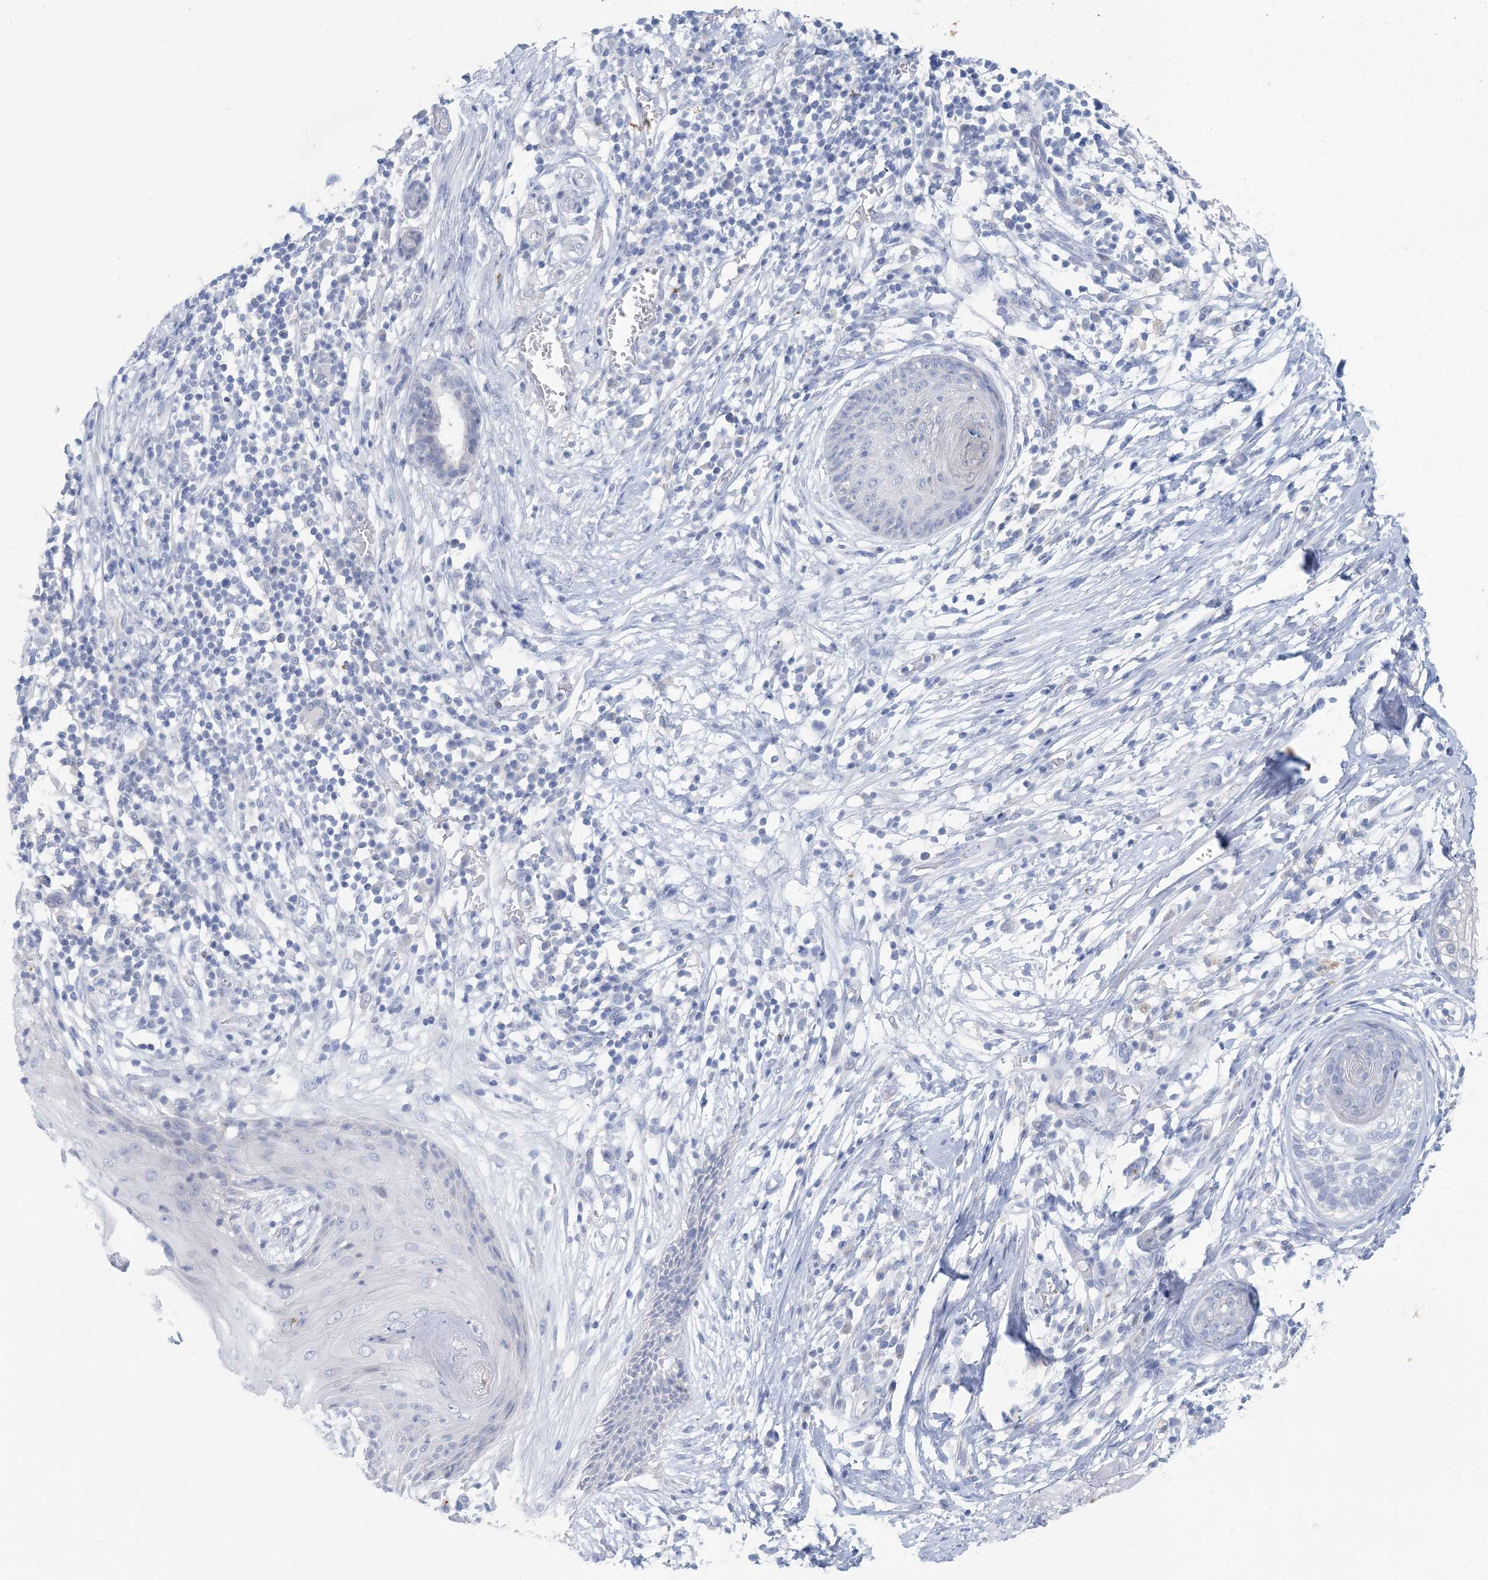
{"staining": {"intensity": "negative", "quantity": "none", "location": "none"}, "tissue": "skin cancer", "cell_type": "Tumor cells", "image_type": "cancer", "snomed": [{"axis": "morphology", "description": "Squamous cell carcinoma, NOS"}, {"axis": "topography", "description": "Skin"}], "caption": "Immunohistochemical staining of skin cancer (squamous cell carcinoma) displays no significant staining in tumor cells.", "gene": "GABRG1", "patient": {"sex": "female", "age": 88}}